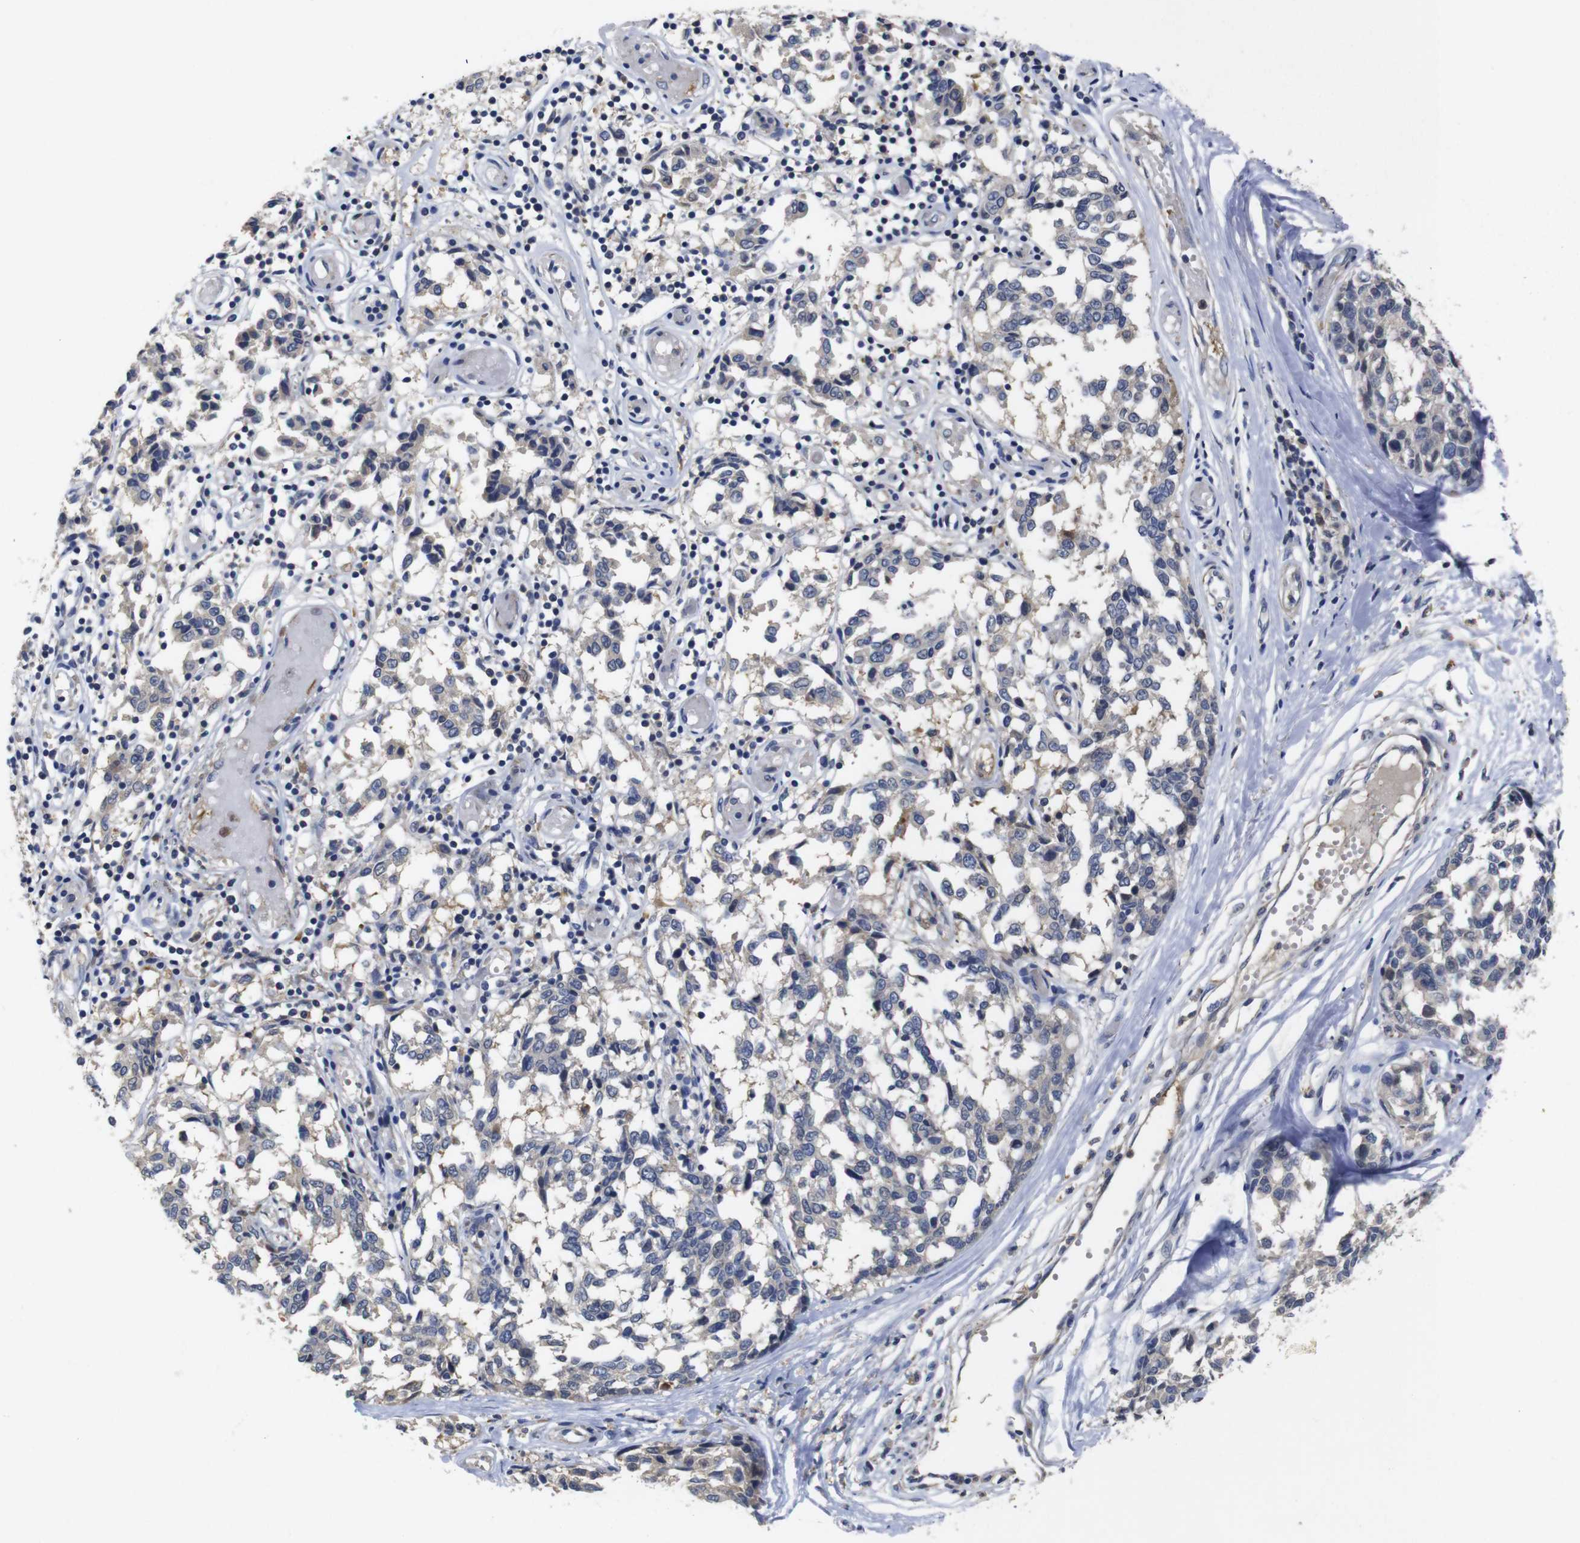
{"staining": {"intensity": "weak", "quantity": "<25%", "location": "nuclear"}, "tissue": "melanoma", "cell_type": "Tumor cells", "image_type": "cancer", "snomed": [{"axis": "morphology", "description": "Malignant melanoma, NOS"}, {"axis": "topography", "description": "Skin"}], "caption": "A photomicrograph of human melanoma is negative for staining in tumor cells.", "gene": "FNTA", "patient": {"sex": "female", "age": 64}}